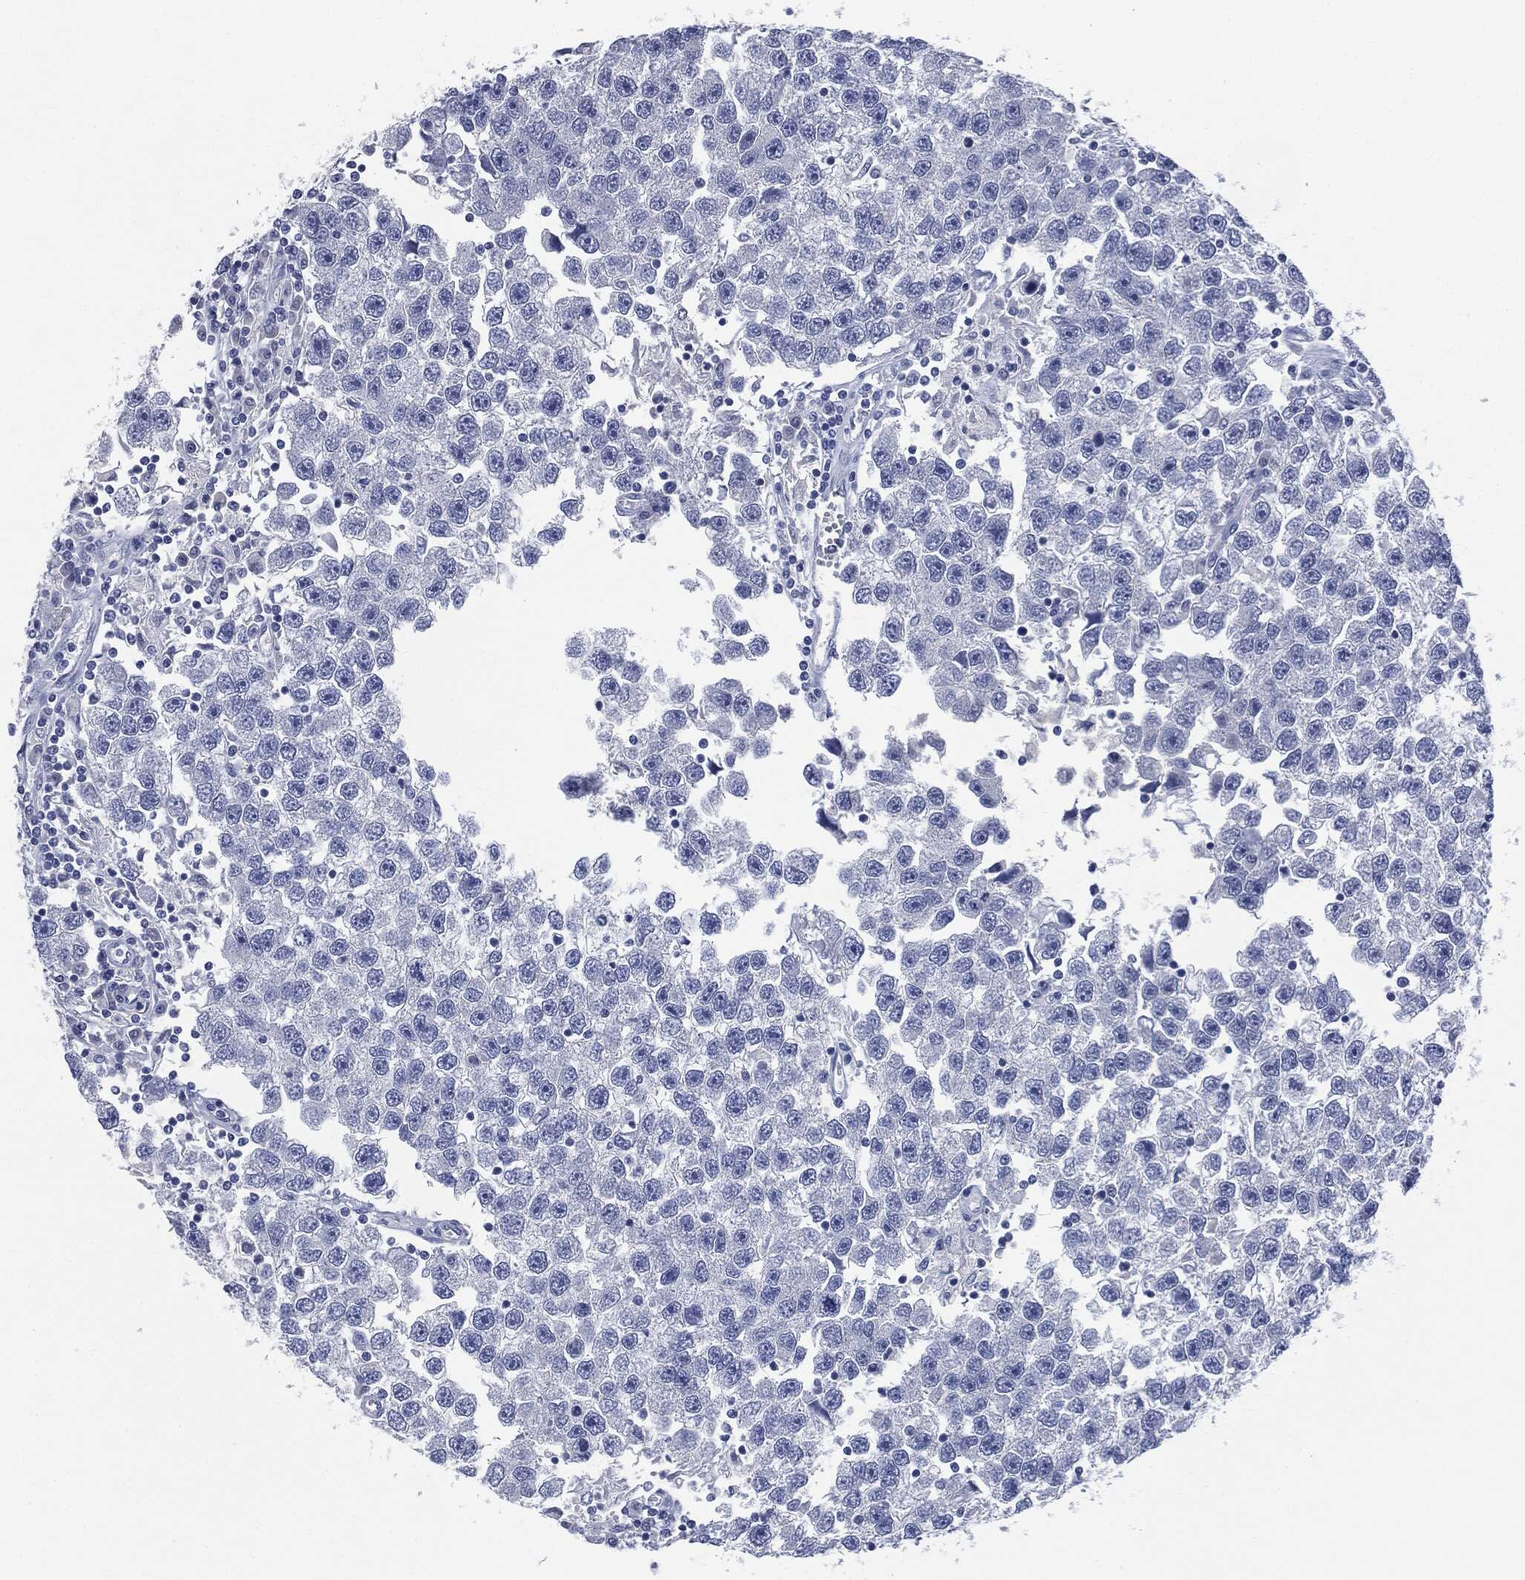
{"staining": {"intensity": "negative", "quantity": "none", "location": "none"}, "tissue": "testis cancer", "cell_type": "Tumor cells", "image_type": "cancer", "snomed": [{"axis": "morphology", "description": "Seminoma, NOS"}, {"axis": "topography", "description": "Testis"}], "caption": "A histopathology image of human seminoma (testis) is negative for staining in tumor cells.", "gene": "MUC16", "patient": {"sex": "male", "age": 26}}